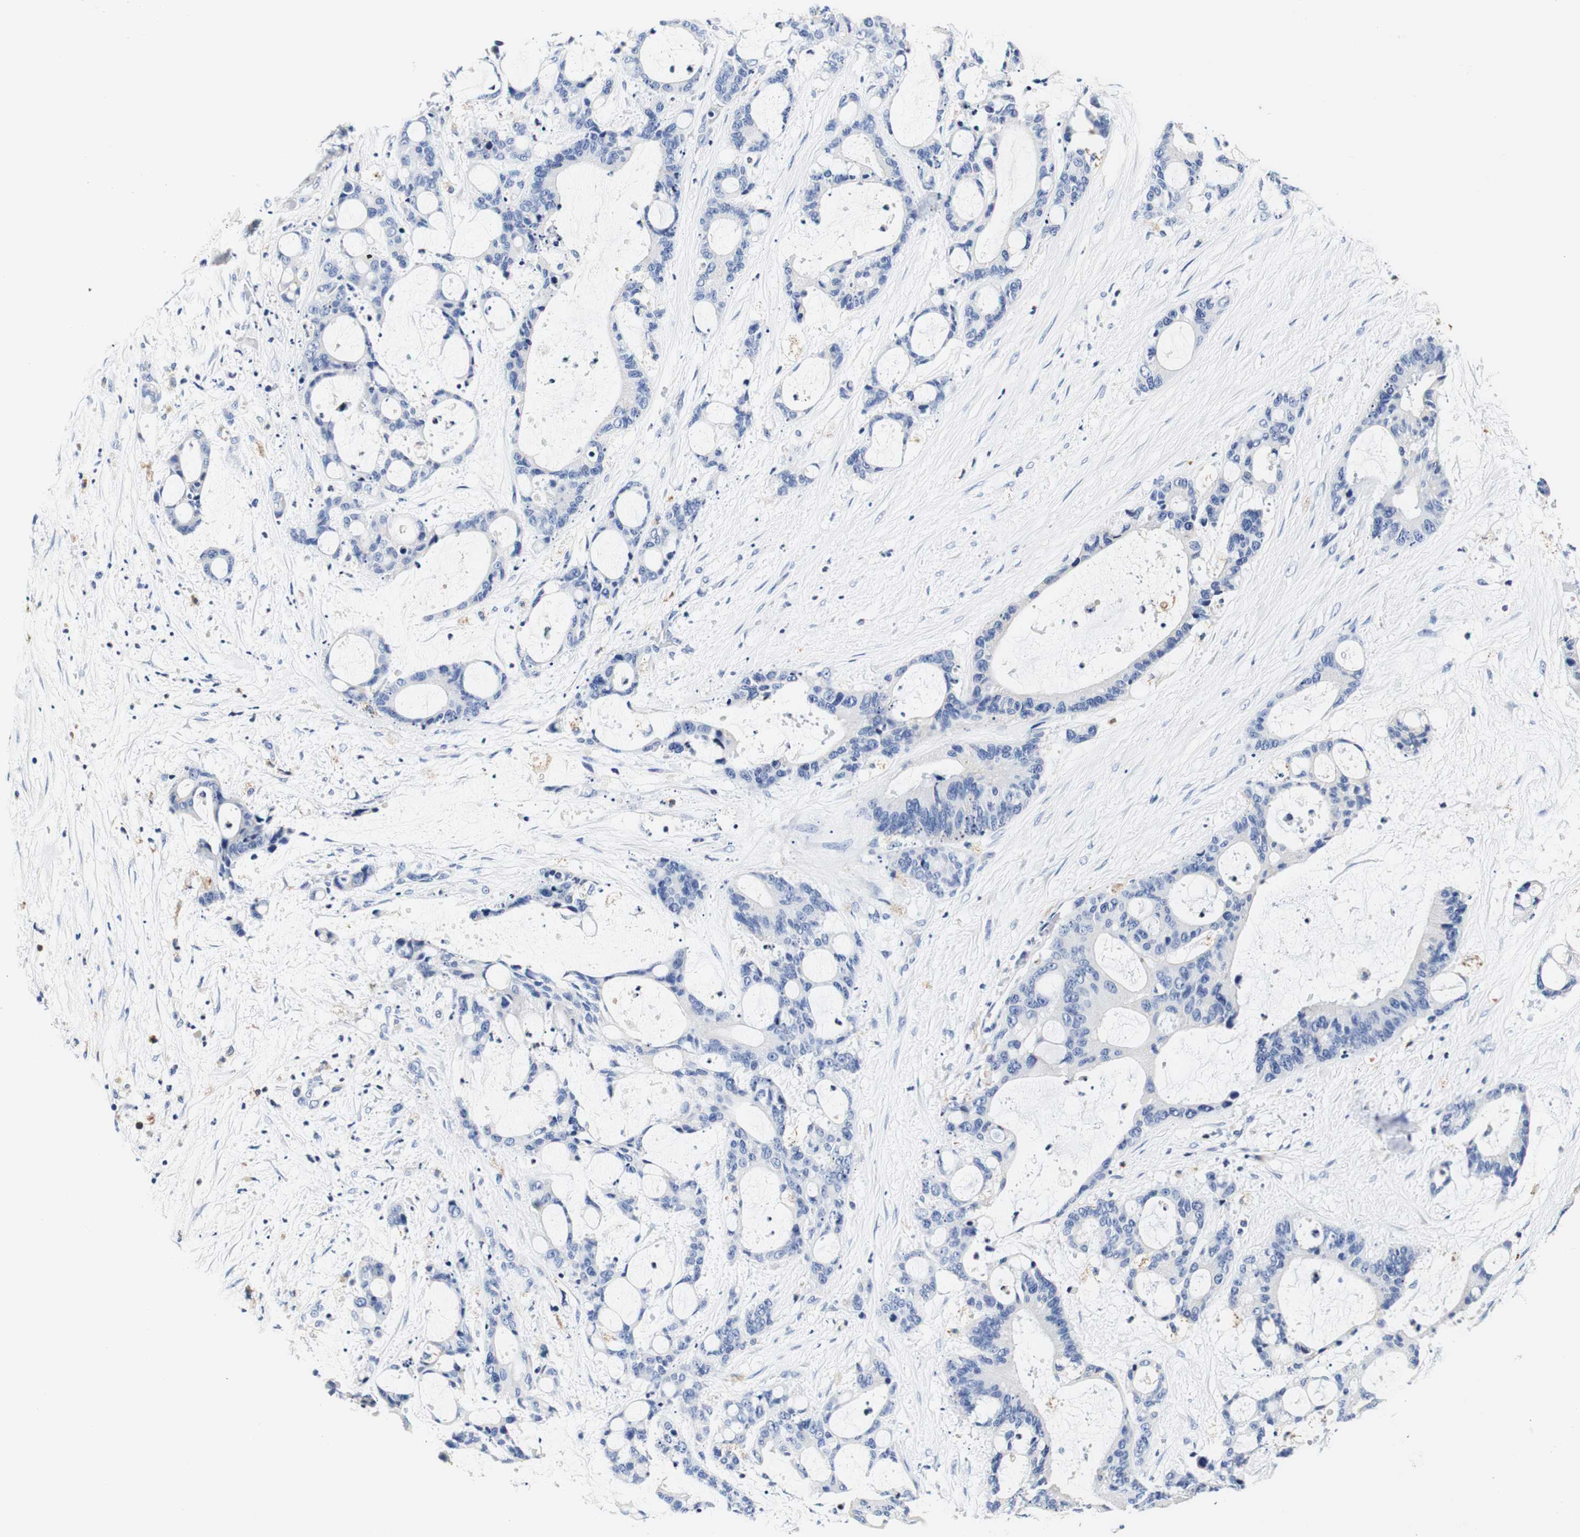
{"staining": {"intensity": "negative", "quantity": "none", "location": "none"}, "tissue": "liver cancer", "cell_type": "Tumor cells", "image_type": "cancer", "snomed": [{"axis": "morphology", "description": "Cholangiocarcinoma"}, {"axis": "topography", "description": "Liver"}], "caption": "Protein analysis of cholangiocarcinoma (liver) displays no significant staining in tumor cells.", "gene": "CAMK4", "patient": {"sex": "female", "age": 73}}